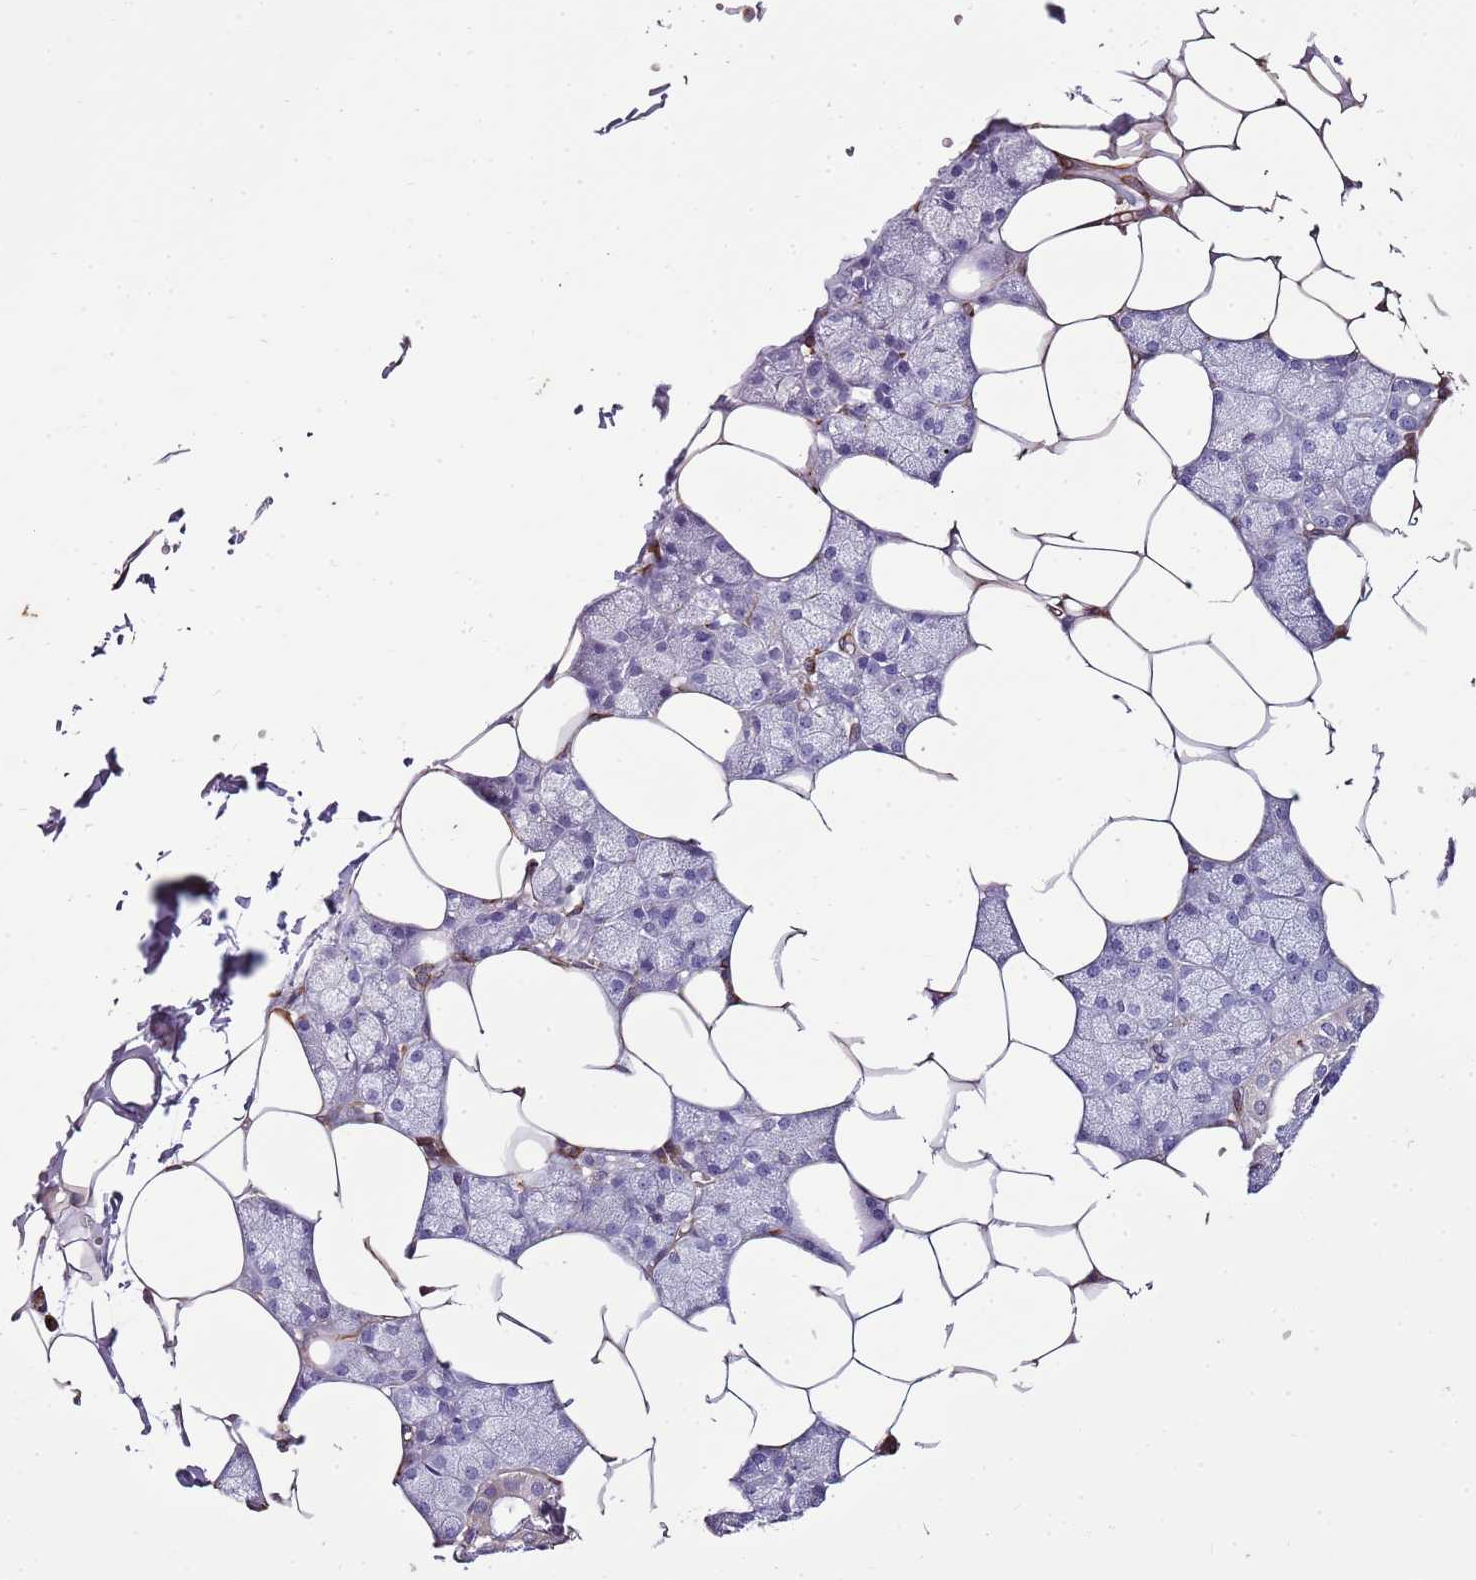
{"staining": {"intensity": "moderate", "quantity": "<25%", "location": "cytoplasmic/membranous"}, "tissue": "salivary gland", "cell_type": "Glandular cells", "image_type": "normal", "snomed": [{"axis": "morphology", "description": "Normal tissue, NOS"}, {"axis": "topography", "description": "Salivary gland"}], "caption": "The immunohistochemical stain labels moderate cytoplasmic/membranous expression in glandular cells of unremarkable salivary gland.", "gene": "ZNF786", "patient": {"sex": "male", "age": 62}}